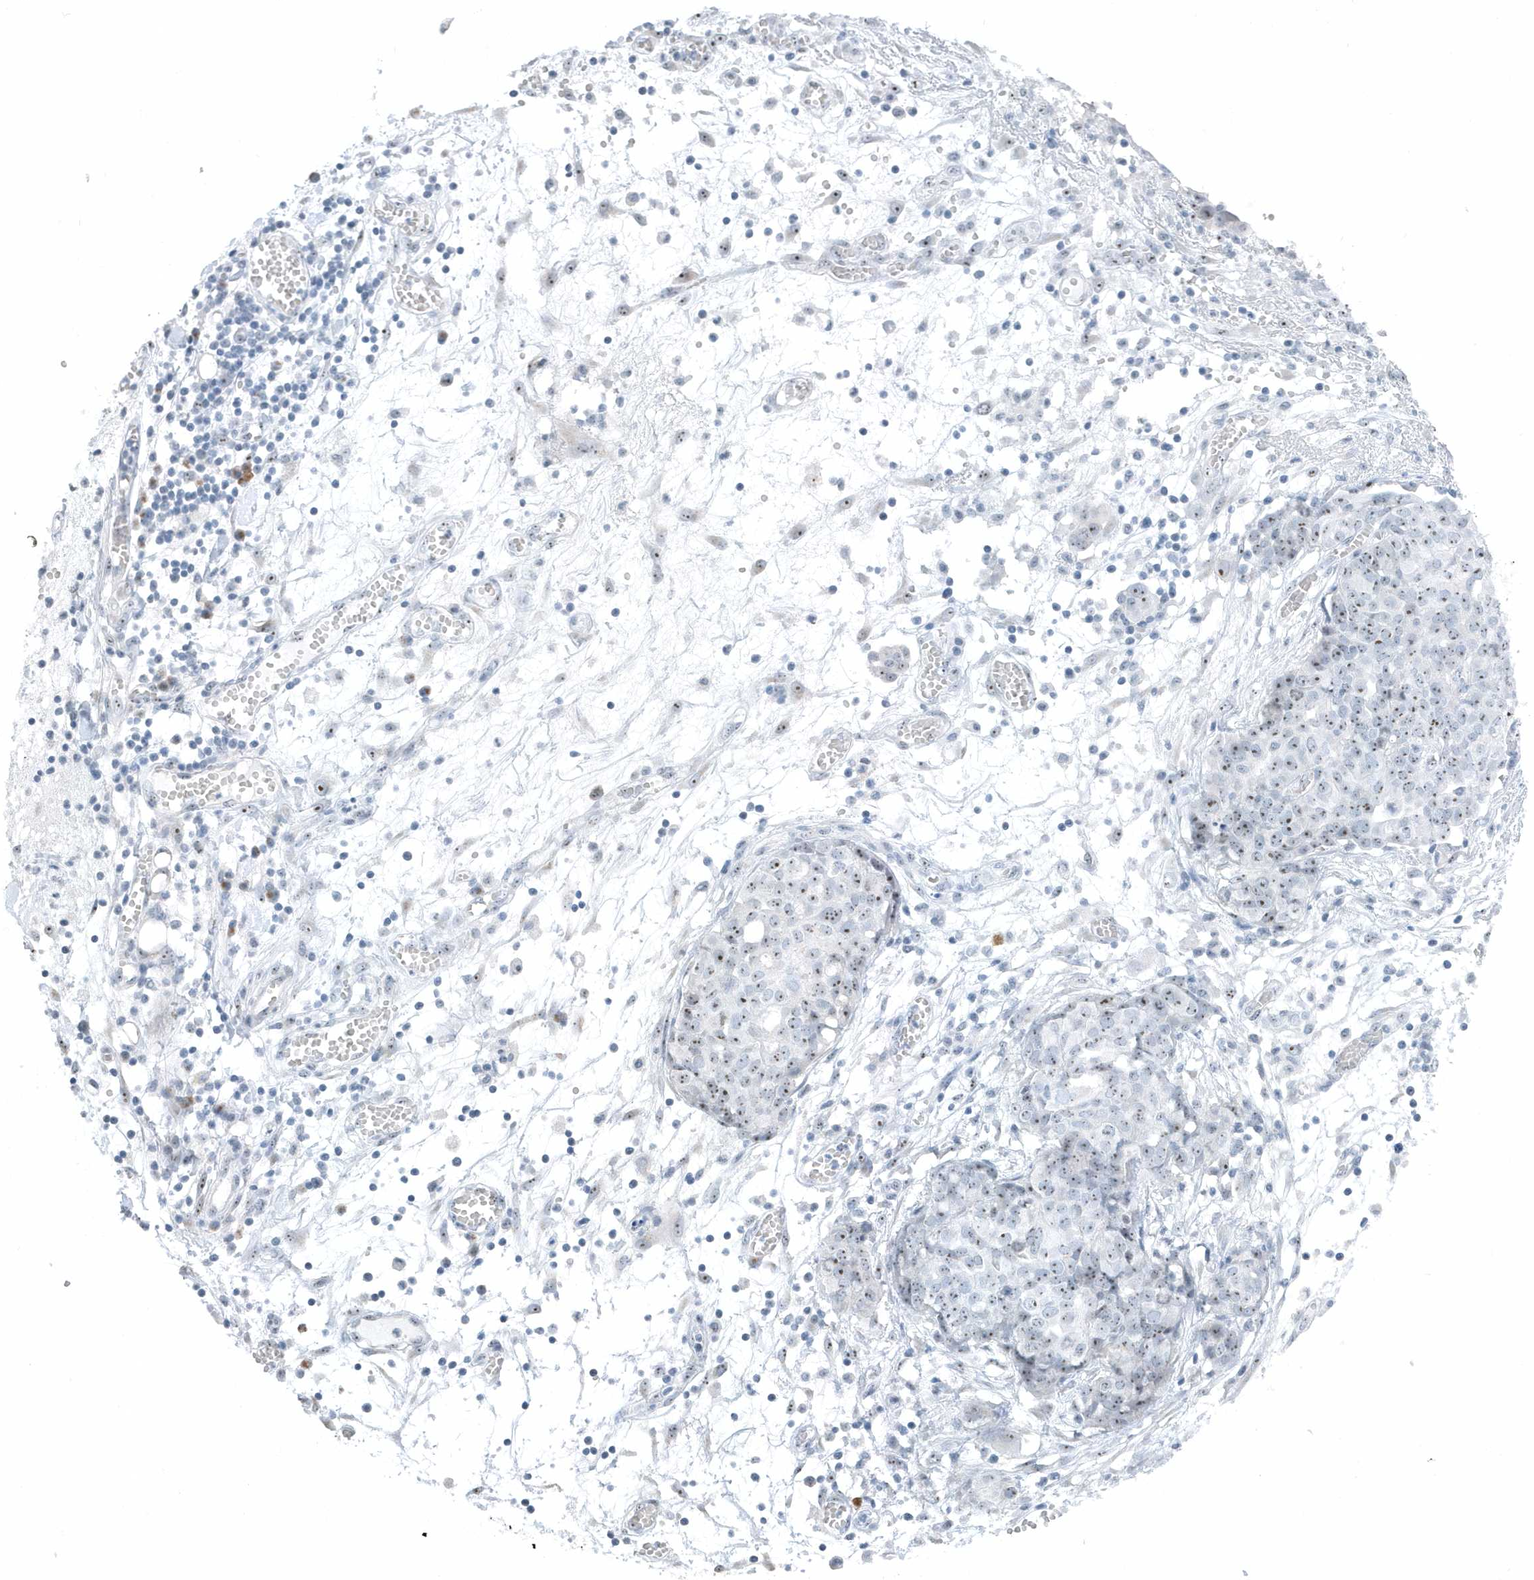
{"staining": {"intensity": "weak", "quantity": ">75%", "location": "nuclear"}, "tissue": "ovarian cancer", "cell_type": "Tumor cells", "image_type": "cancer", "snomed": [{"axis": "morphology", "description": "Cystadenocarcinoma, serous, NOS"}, {"axis": "topography", "description": "Soft tissue"}, {"axis": "topography", "description": "Ovary"}], "caption": "Ovarian cancer (serous cystadenocarcinoma) was stained to show a protein in brown. There is low levels of weak nuclear staining in about >75% of tumor cells.", "gene": "RPF2", "patient": {"sex": "female", "age": 57}}